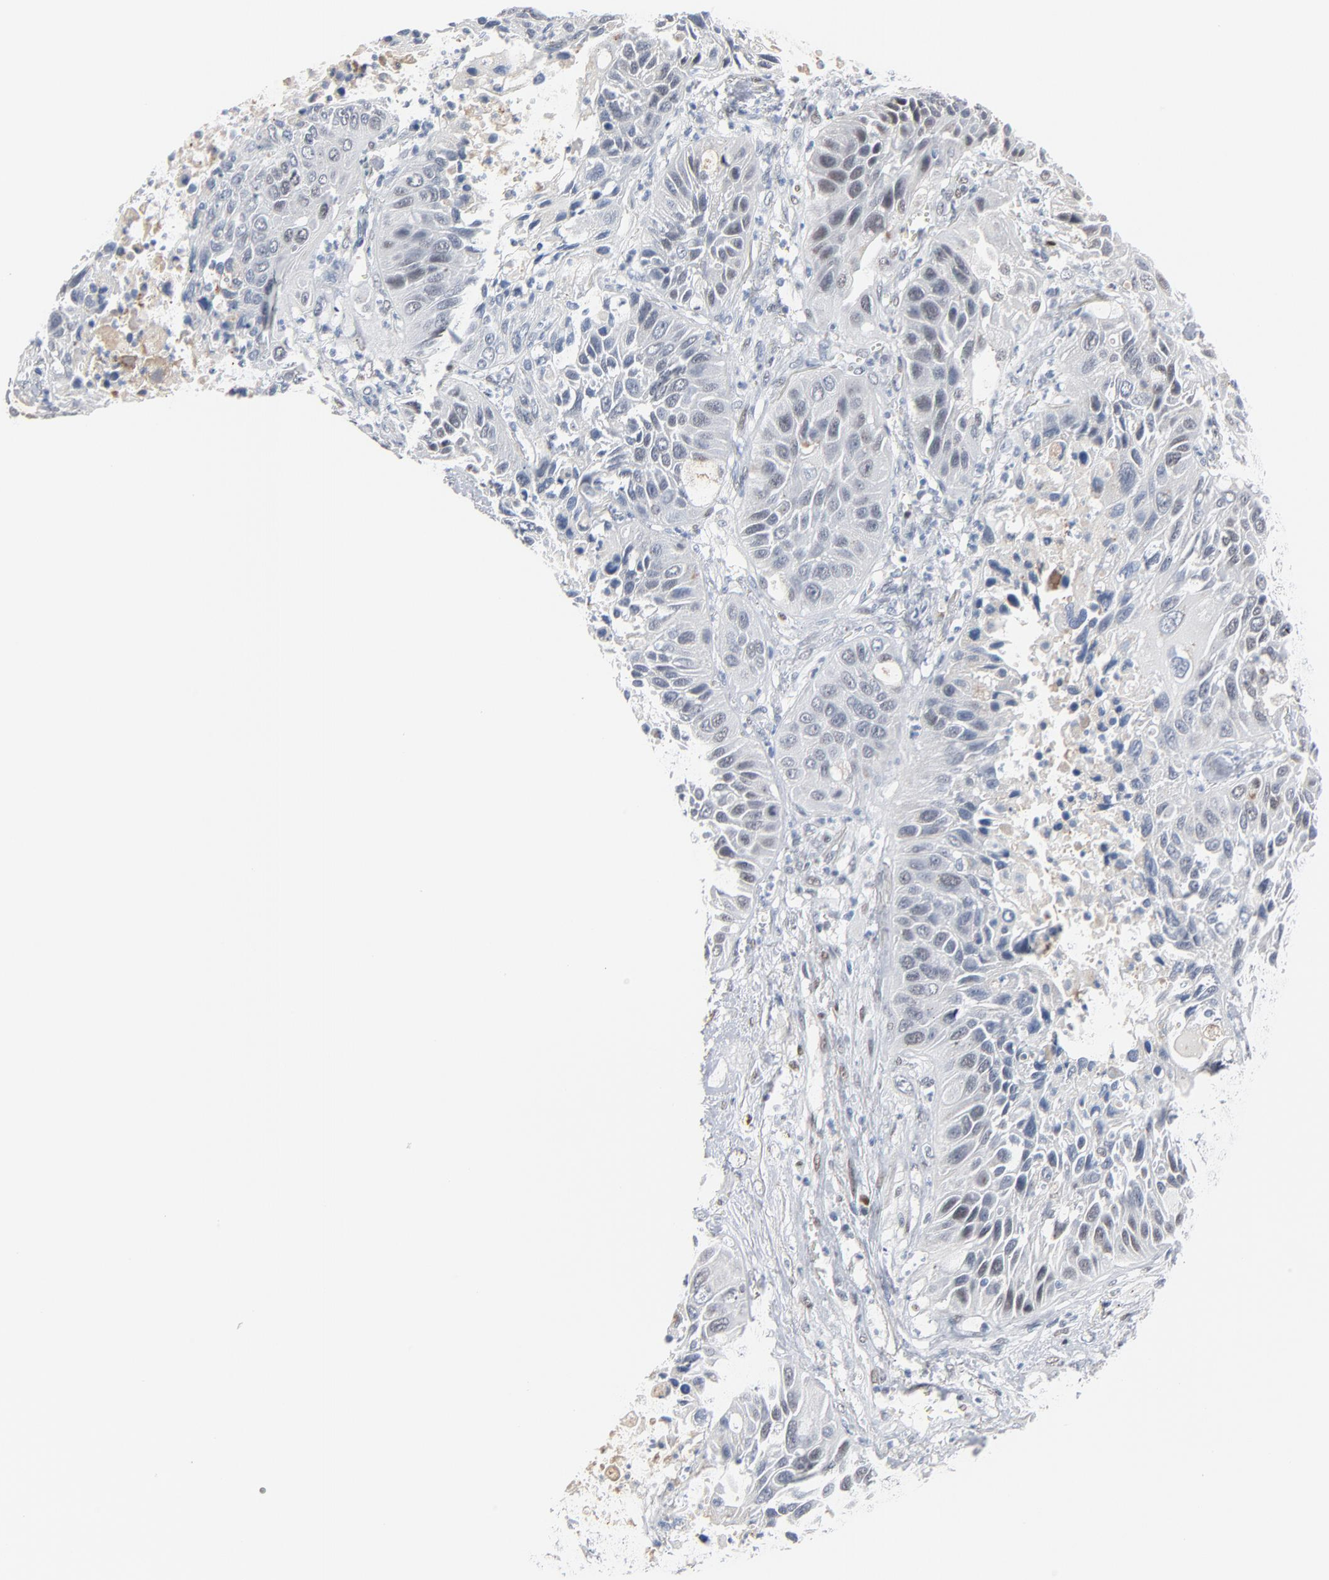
{"staining": {"intensity": "negative", "quantity": "none", "location": "none"}, "tissue": "lung cancer", "cell_type": "Tumor cells", "image_type": "cancer", "snomed": [{"axis": "morphology", "description": "Squamous cell carcinoma, NOS"}, {"axis": "topography", "description": "Lung"}], "caption": "The immunohistochemistry (IHC) histopathology image has no significant positivity in tumor cells of lung cancer (squamous cell carcinoma) tissue.", "gene": "FOXP1", "patient": {"sex": "female", "age": 76}}